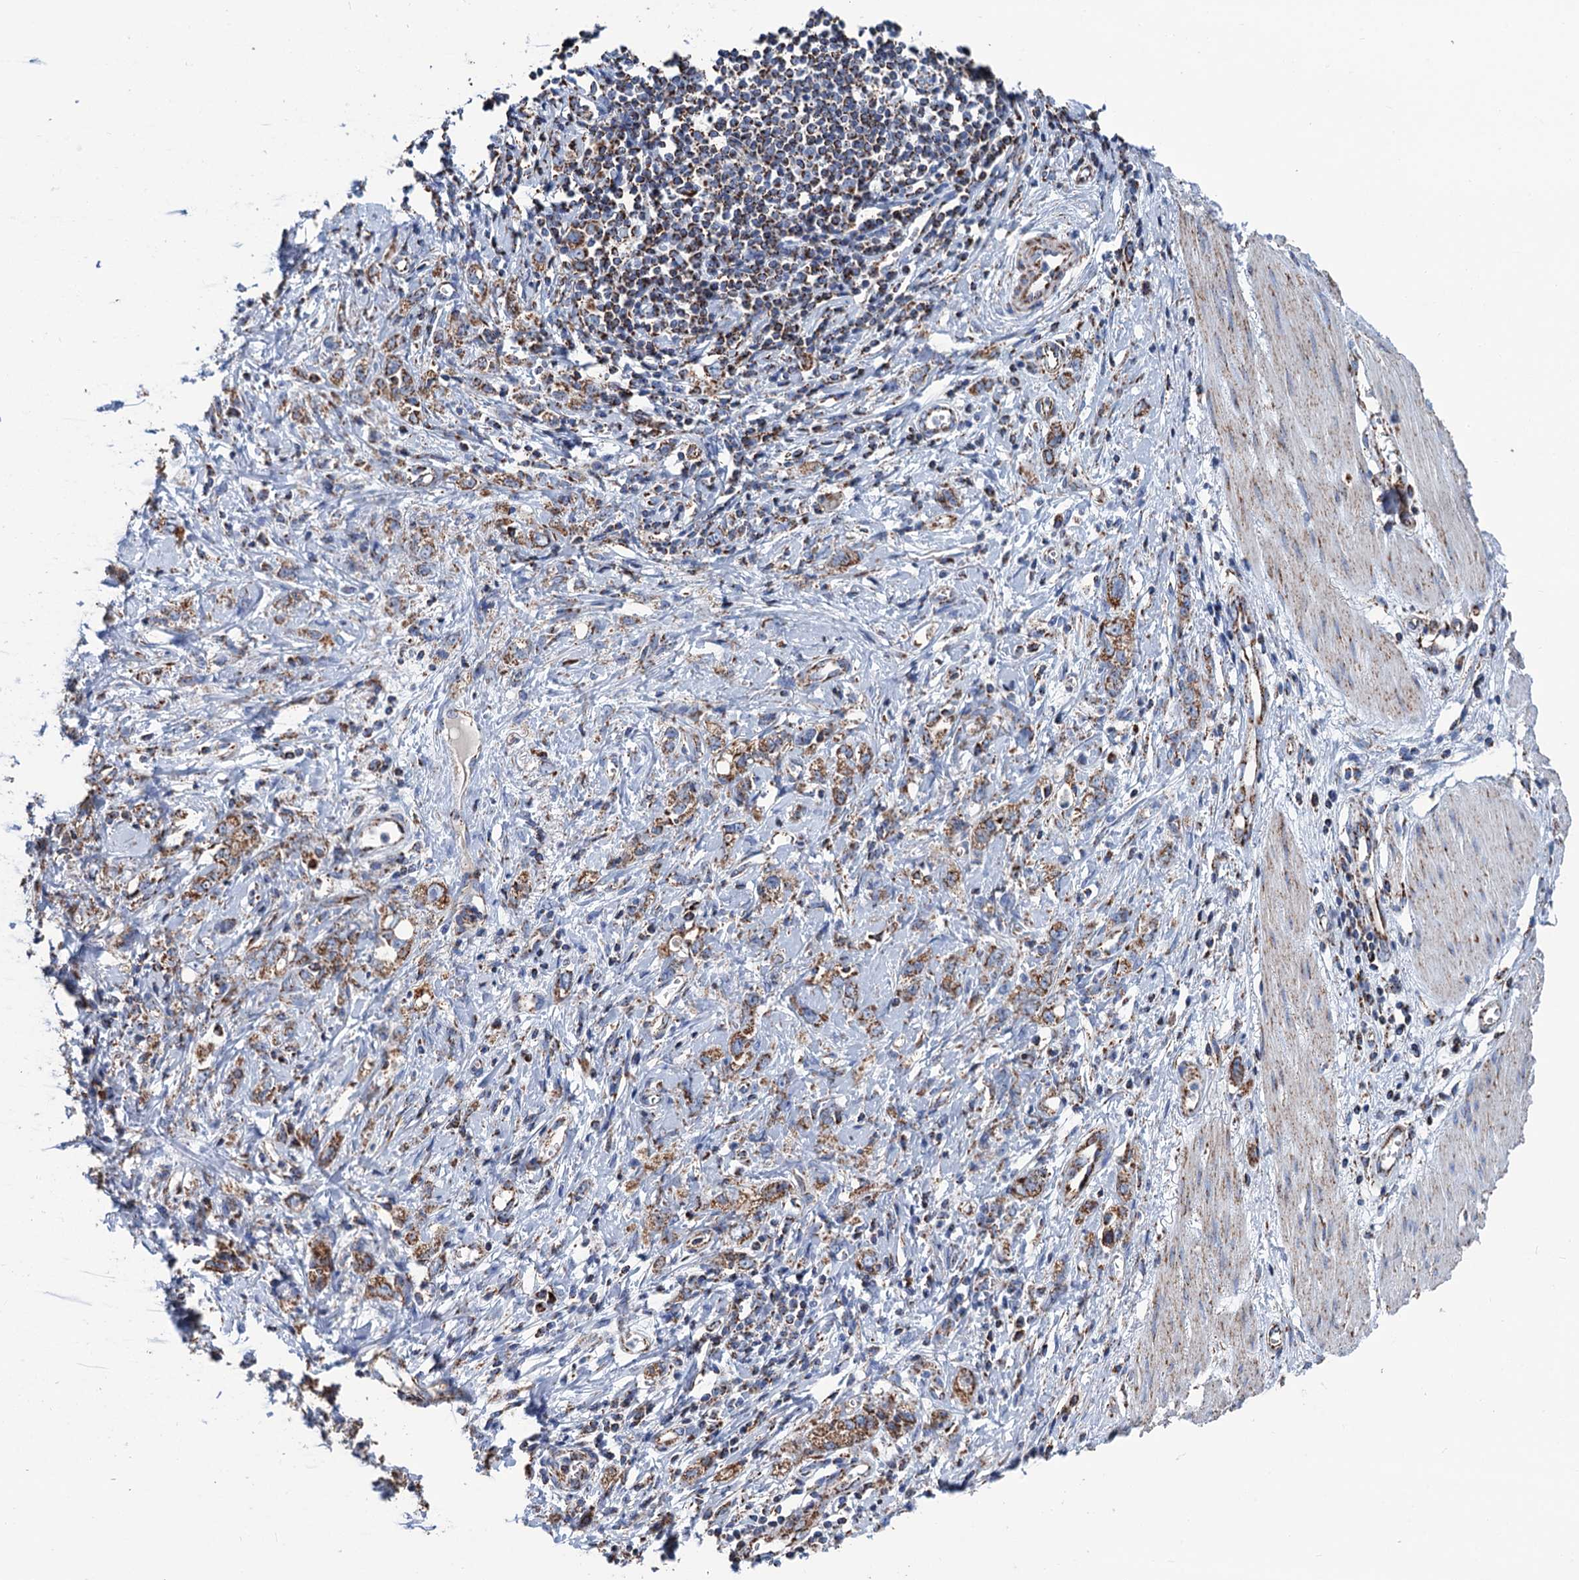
{"staining": {"intensity": "moderate", "quantity": ">75%", "location": "cytoplasmic/membranous"}, "tissue": "stomach cancer", "cell_type": "Tumor cells", "image_type": "cancer", "snomed": [{"axis": "morphology", "description": "Adenocarcinoma, NOS"}, {"axis": "topography", "description": "Stomach"}], "caption": "Protein expression analysis of human stomach cancer (adenocarcinoma) reveals moderate cytoplasmic/membranous positivity in about >75% of tumor cells.", "gene": "IVD", "patient": {"sex": "female", "age": 76}}